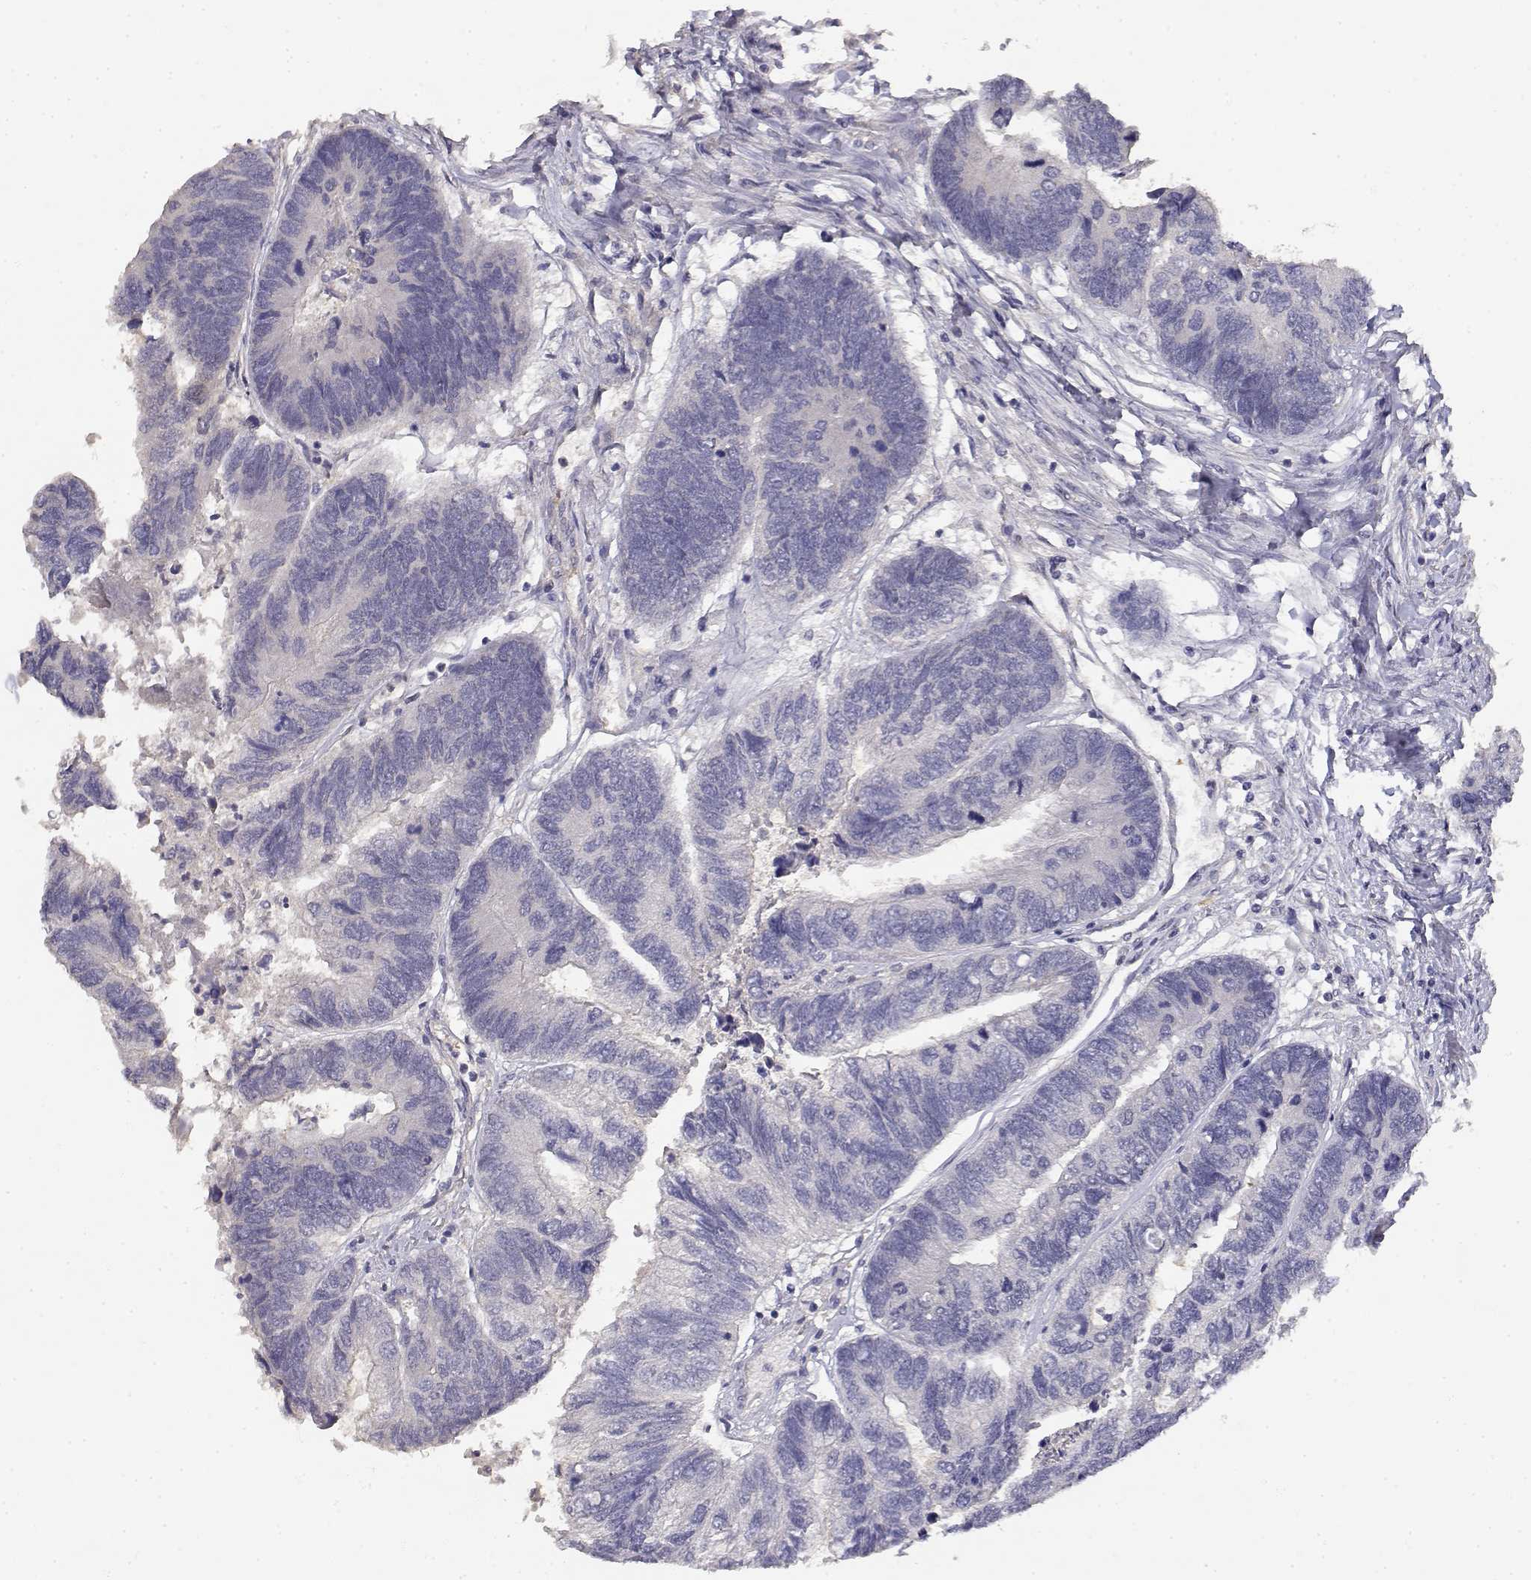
{"staining": {"intensity": "negative", "quantity": "none", "location": "none"}, "tissue": "colorectal cancer", "cell_type": "Tumor cells", "image_type": "cancer", "snomed": [{"axis": "morphology", "description": "Adenocarcinoma, NOS"}, {"axis": "topography", "description": "Colon"}], "caption": "Human adenocarcinoma (colorectal) stained for a protein using immunohistochemistry (IHC) reveals no positivity in tumor cells.", "gene": "ADA", "patient": {"sex": "female", "age": 67}}